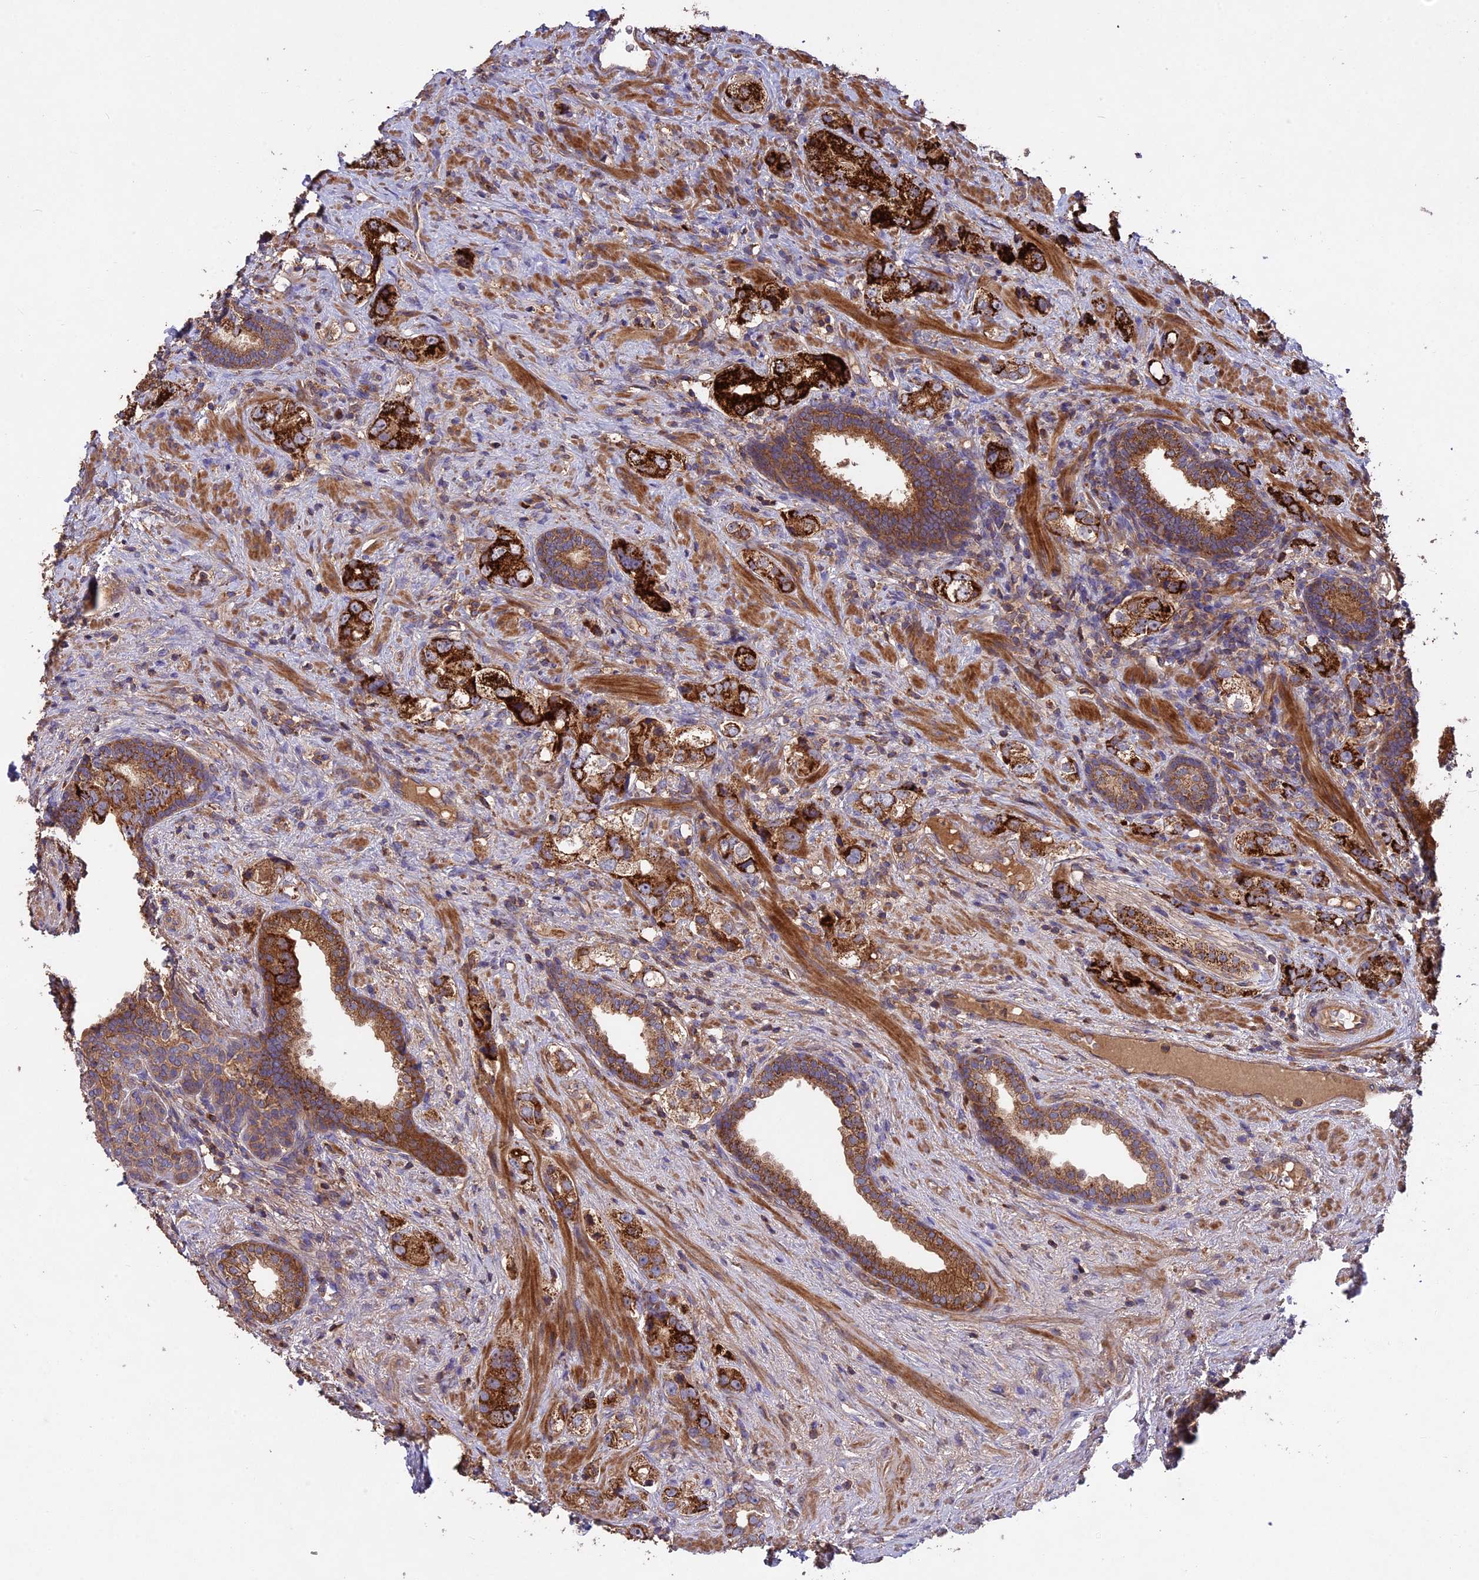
{"staining": {"intensity": "strong", "quantity": ">75%", "location": "cytoplasmic/membranous"}, "tissue": "prostate cancer", "cell_type": "Tumor cells", "image_type": "cancer", "snomed": [{"axis": "morphology", "description": "Adenocarcinoma, High grade"}, {"axis": "topography", "description": "Prostate"}], "caption": "Immunohistochemical staining of human prostate adenocarcinoma (high-grade) demonstrates high levels of strong cytoplasmic/membranous expression in about >75% of tumor cells. (DAB IHC with brightfield microscopy, high magnification).", "gene": "NUDT8", "patient": {"sex": "male", "age": 63}}